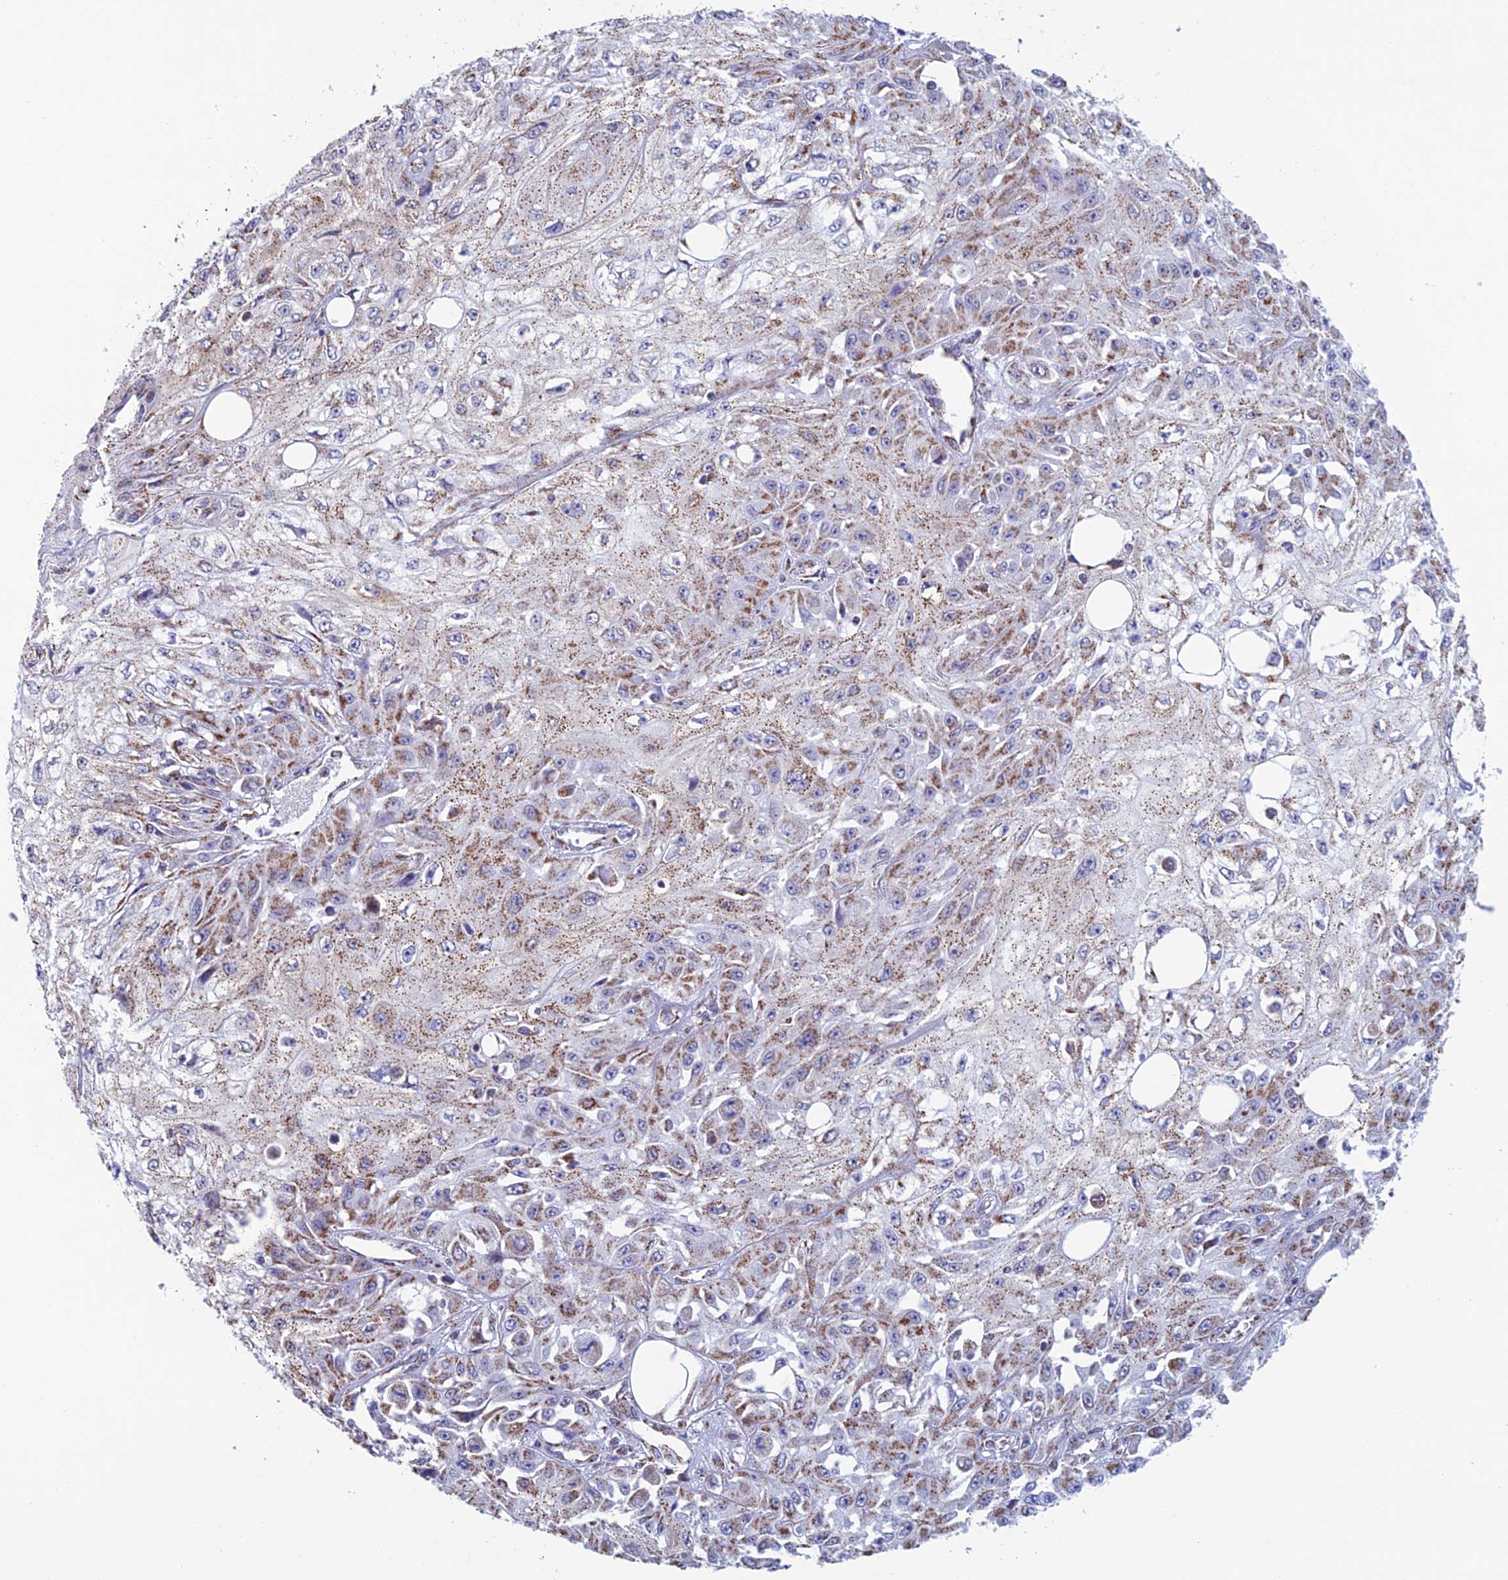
{"staining": {"intensity": "moderate", "quantity": ">75%", "location": "cytoplasmic/membranous"}, "tissue": "skin cancer", "cell_type": "Tumor cells", "image_type": "cancer", "snomed": [{"axis": "morphology", "description": "Squamous cell carcinoma, NOS"}, {"axis": "morphology", "description": "Squamous cell carcinoma, metastatic, NOS"}, {"axis": "topography", "description": "Skin"}, {"axis": "topography", "description": "Lymph node"}], "caption": "Moderate cytoplasmic/membranous positivity is identified in about >75% of tumor cells in skin cancer (squamous cell carcinoma).", "gene": "ZNG1B", "patient": {"sex": "male", "age": 75}}